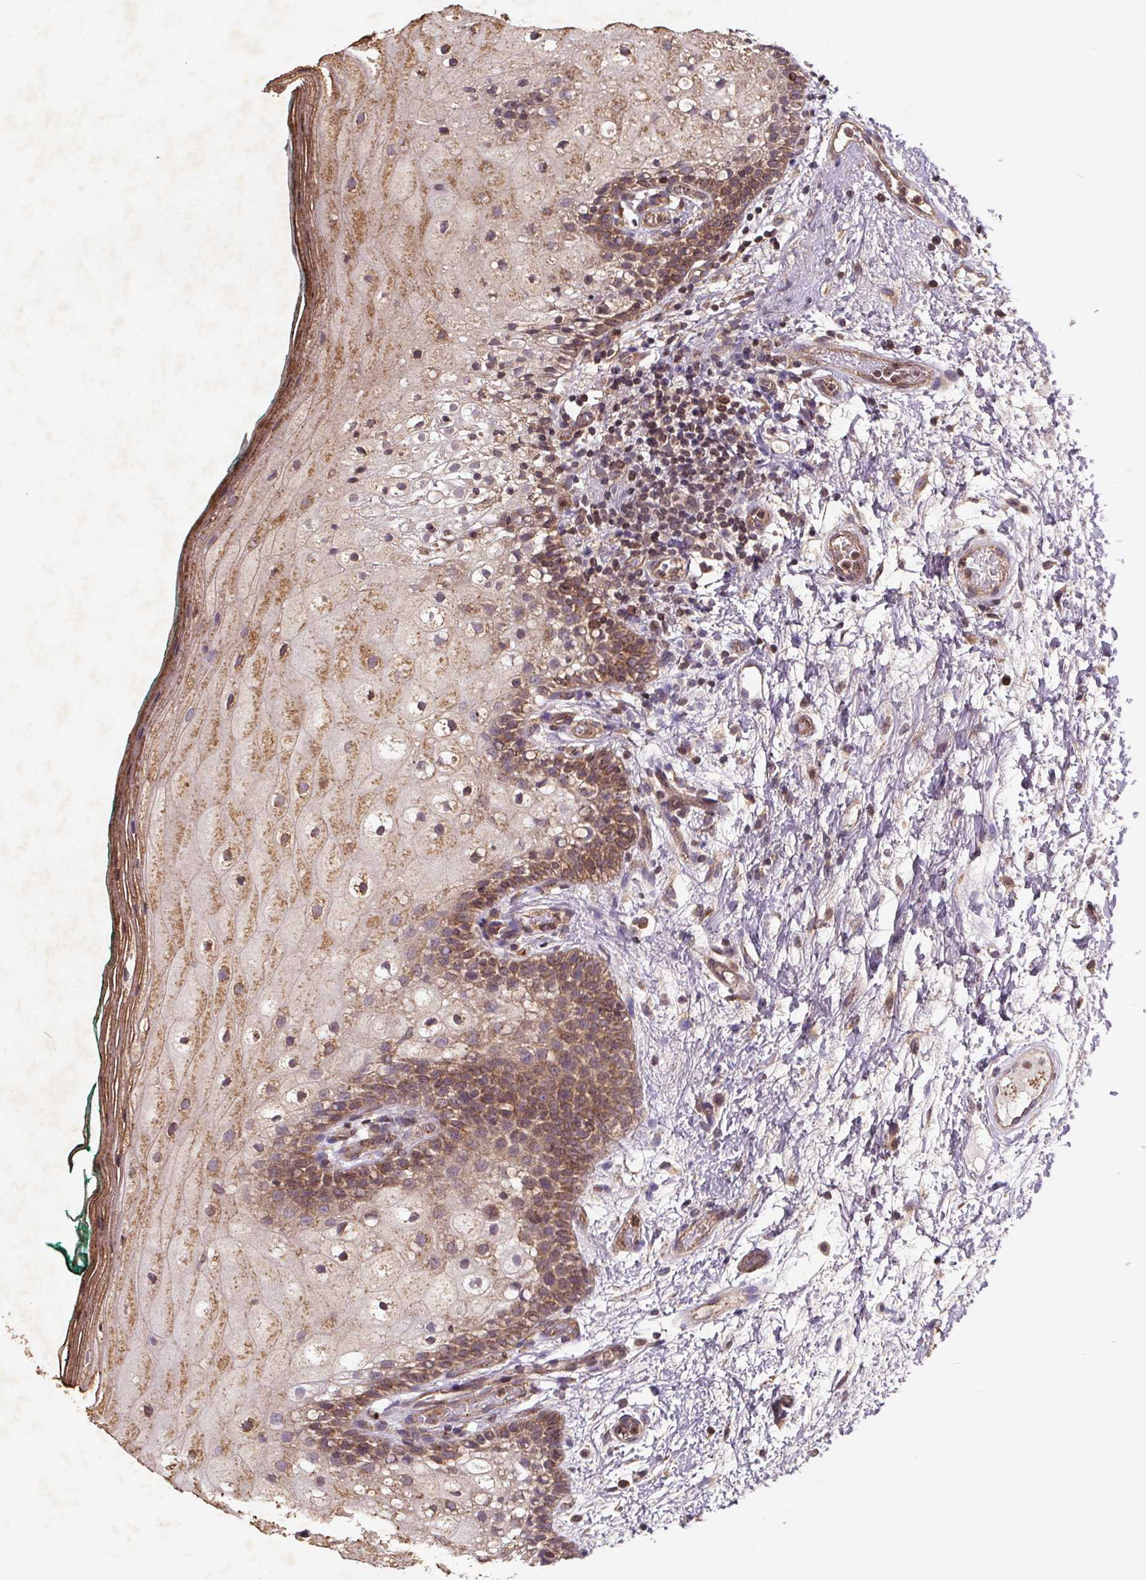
{"staining": {"intensity": "moderate", "quantity": "25%-75%", "location": "cytoplasmic/membranous"}, "tissue": "oral mucosa", "cell_type": "Squamous epithelial cells", "image_type": "normal", "snomed": [{"axis": "morphology", "description": "Normal tissue, NOS"}, {"axis": "topography", "description": "Oral tissue"}], "caption": "The image exhibits a brown stain indicating the presence of a protein in the cytoplasmic/membranous of squamous epithelial cells in oral mucosa. Using DAB (brown) and hematoxylin (blue) stains, captured at high magnification using brightfield microscopy.", "gene": "STRN3", "patient": {"sex": "female", "age": 83}}